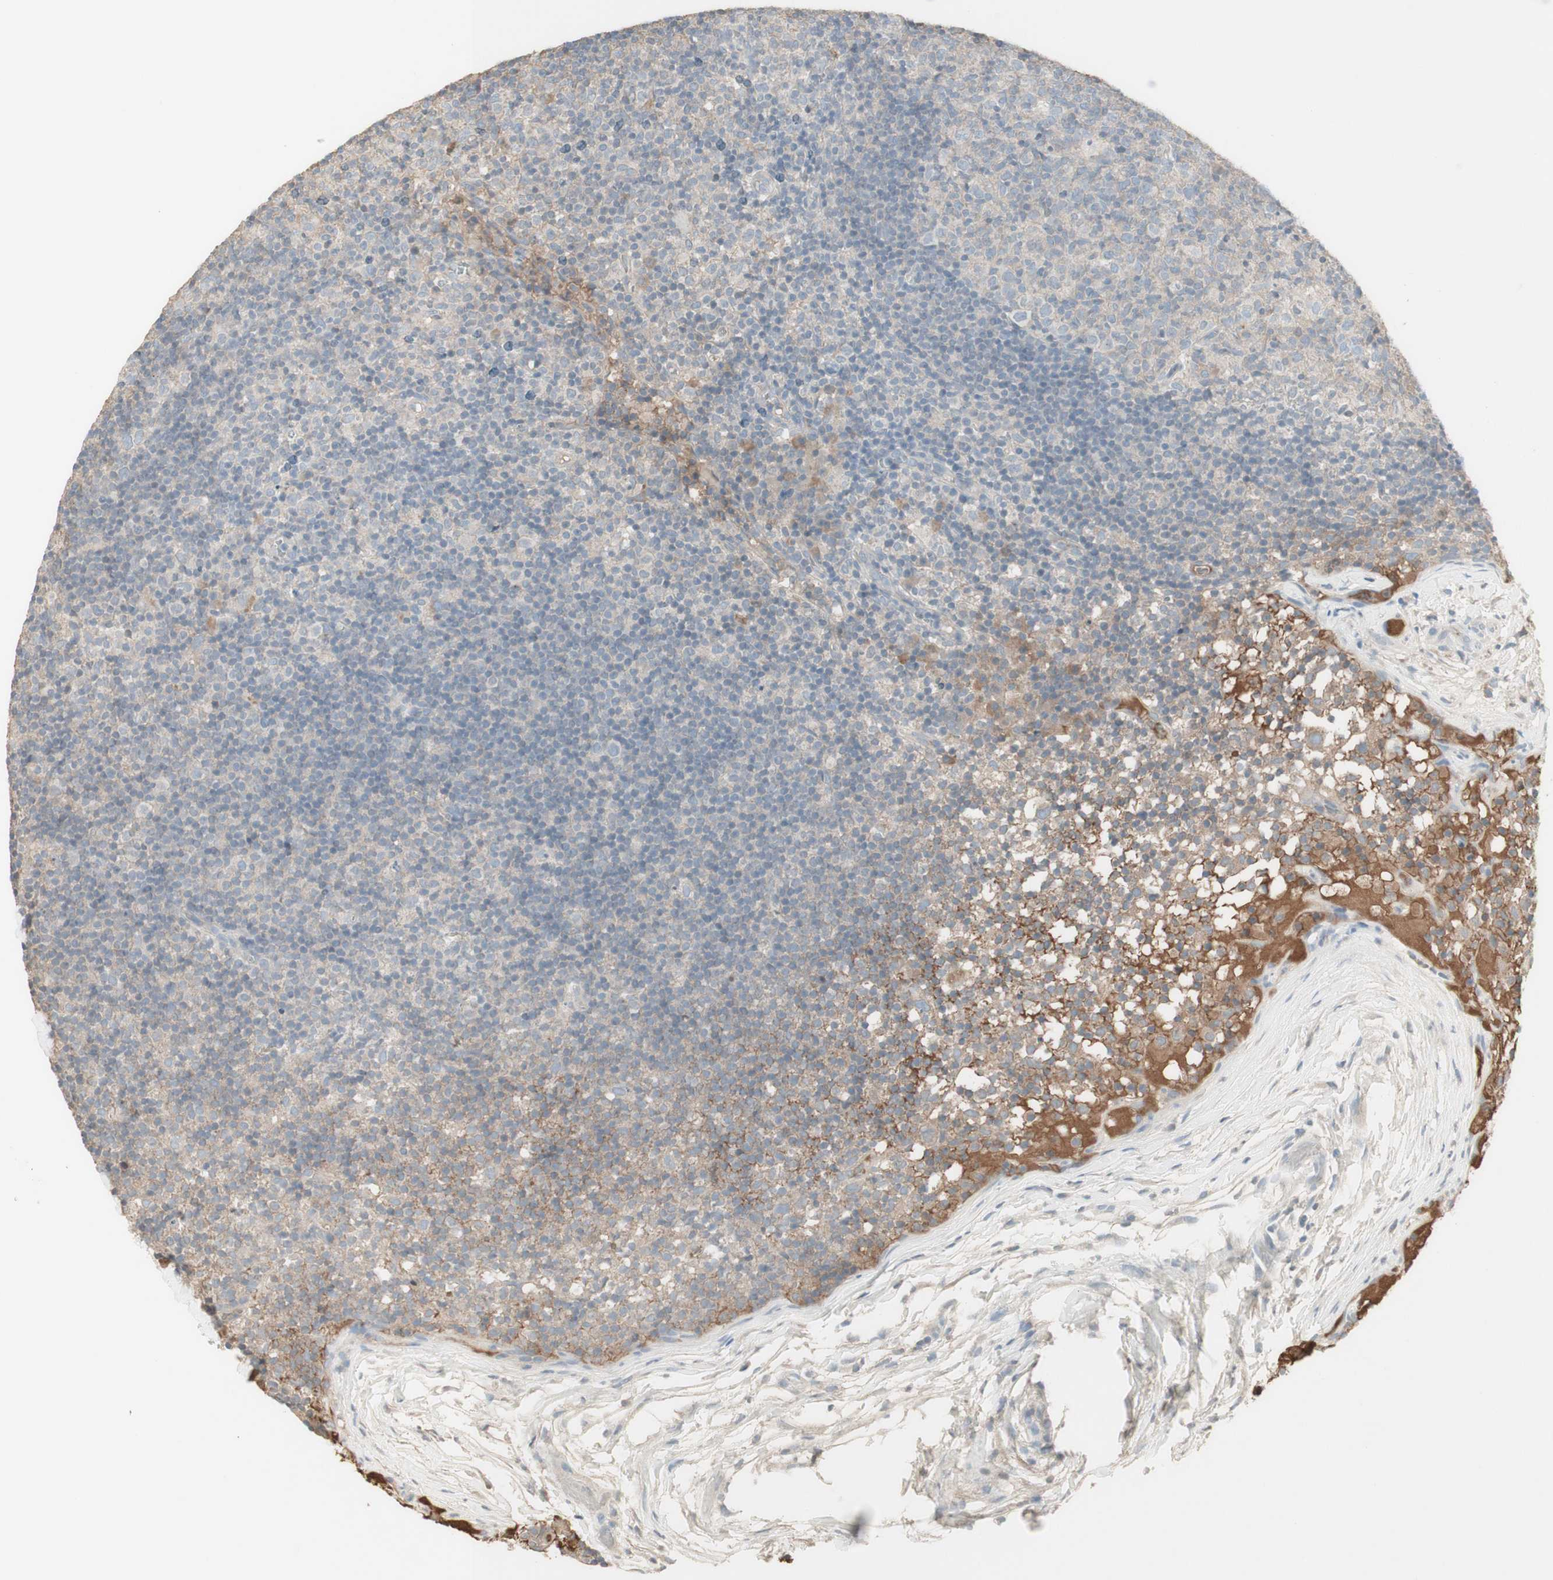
{"staining": {"intensity": "negative", "quantity": "none", "location": "none"}, "tissue": "lymph node", "cell_type": "Germinal center cells", "image_type": "normal", "snomed": [{"axis": "morphology", "description": "Normal tissue, NOS"}, {"axis": "morphology", "description": "Inflammation, NOS"}, {"axis": "topography", "description": "Lymph node"}], "caption": "Immunohistochemical staining of normal lymph node shows no significant expression in germinal center cells.", "gene": "IFNG", "patient": {"sex": "male", "age": 55}}